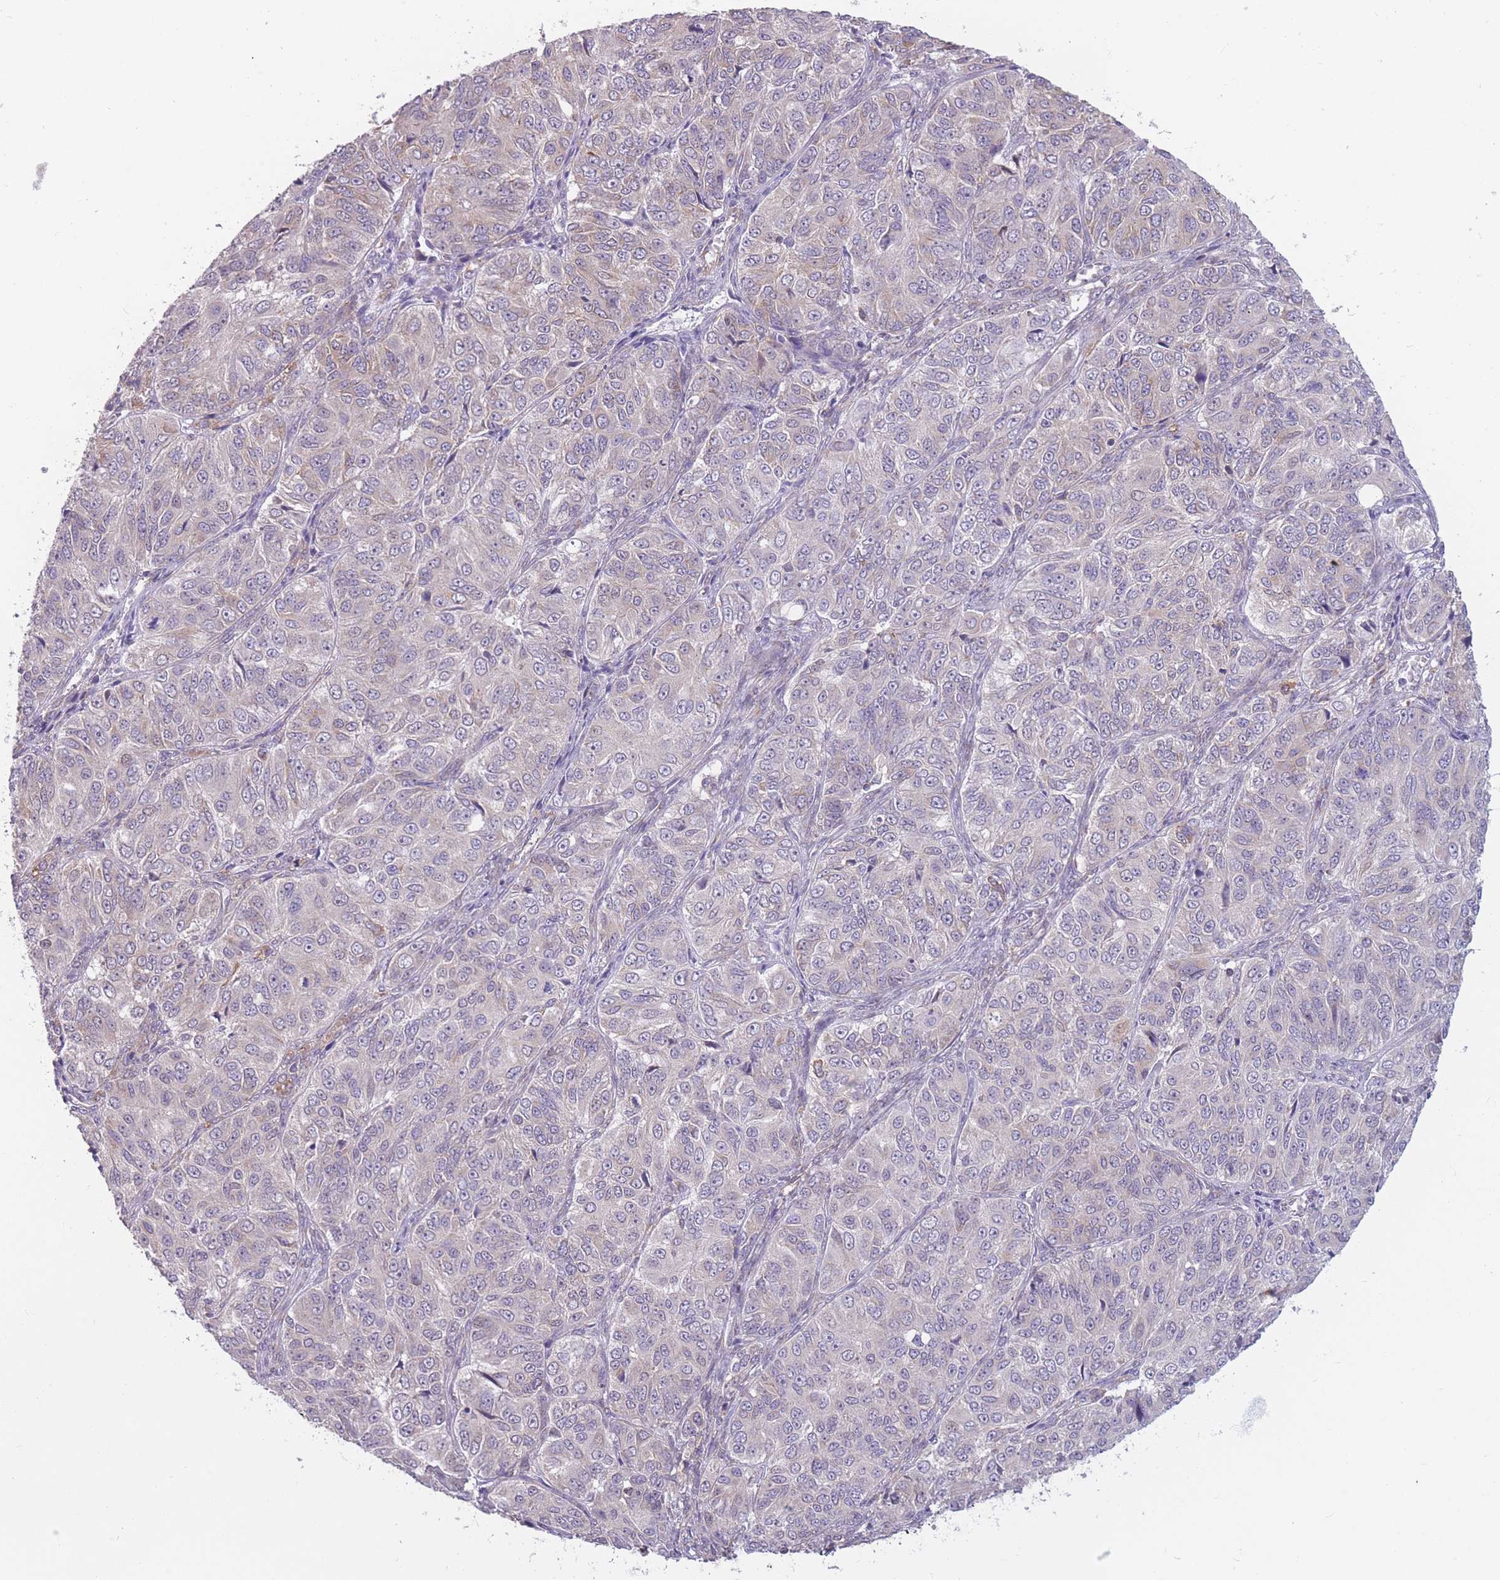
{"staining": {"intensity": "weak", "quantity": "<25%", "location": "cytoplasmic/membranous"}, "tissue": "ovarian cancer", "cell_type": "Tumor cells", "image_type": "cancer", "snomed": [{"axis": "morphology", "description": "Carcinoma, endometroid"}, {"axis": "topography", "description": "Ovary"}], "caption": "High power microscopy photomicrograph of an immunohistochemistry image of ovarian endometroid carcinoma, revealing no significant expression in tumor cells.", "gene": "TRAPPC5", "patient": {"sex": "female", "age": 51}}